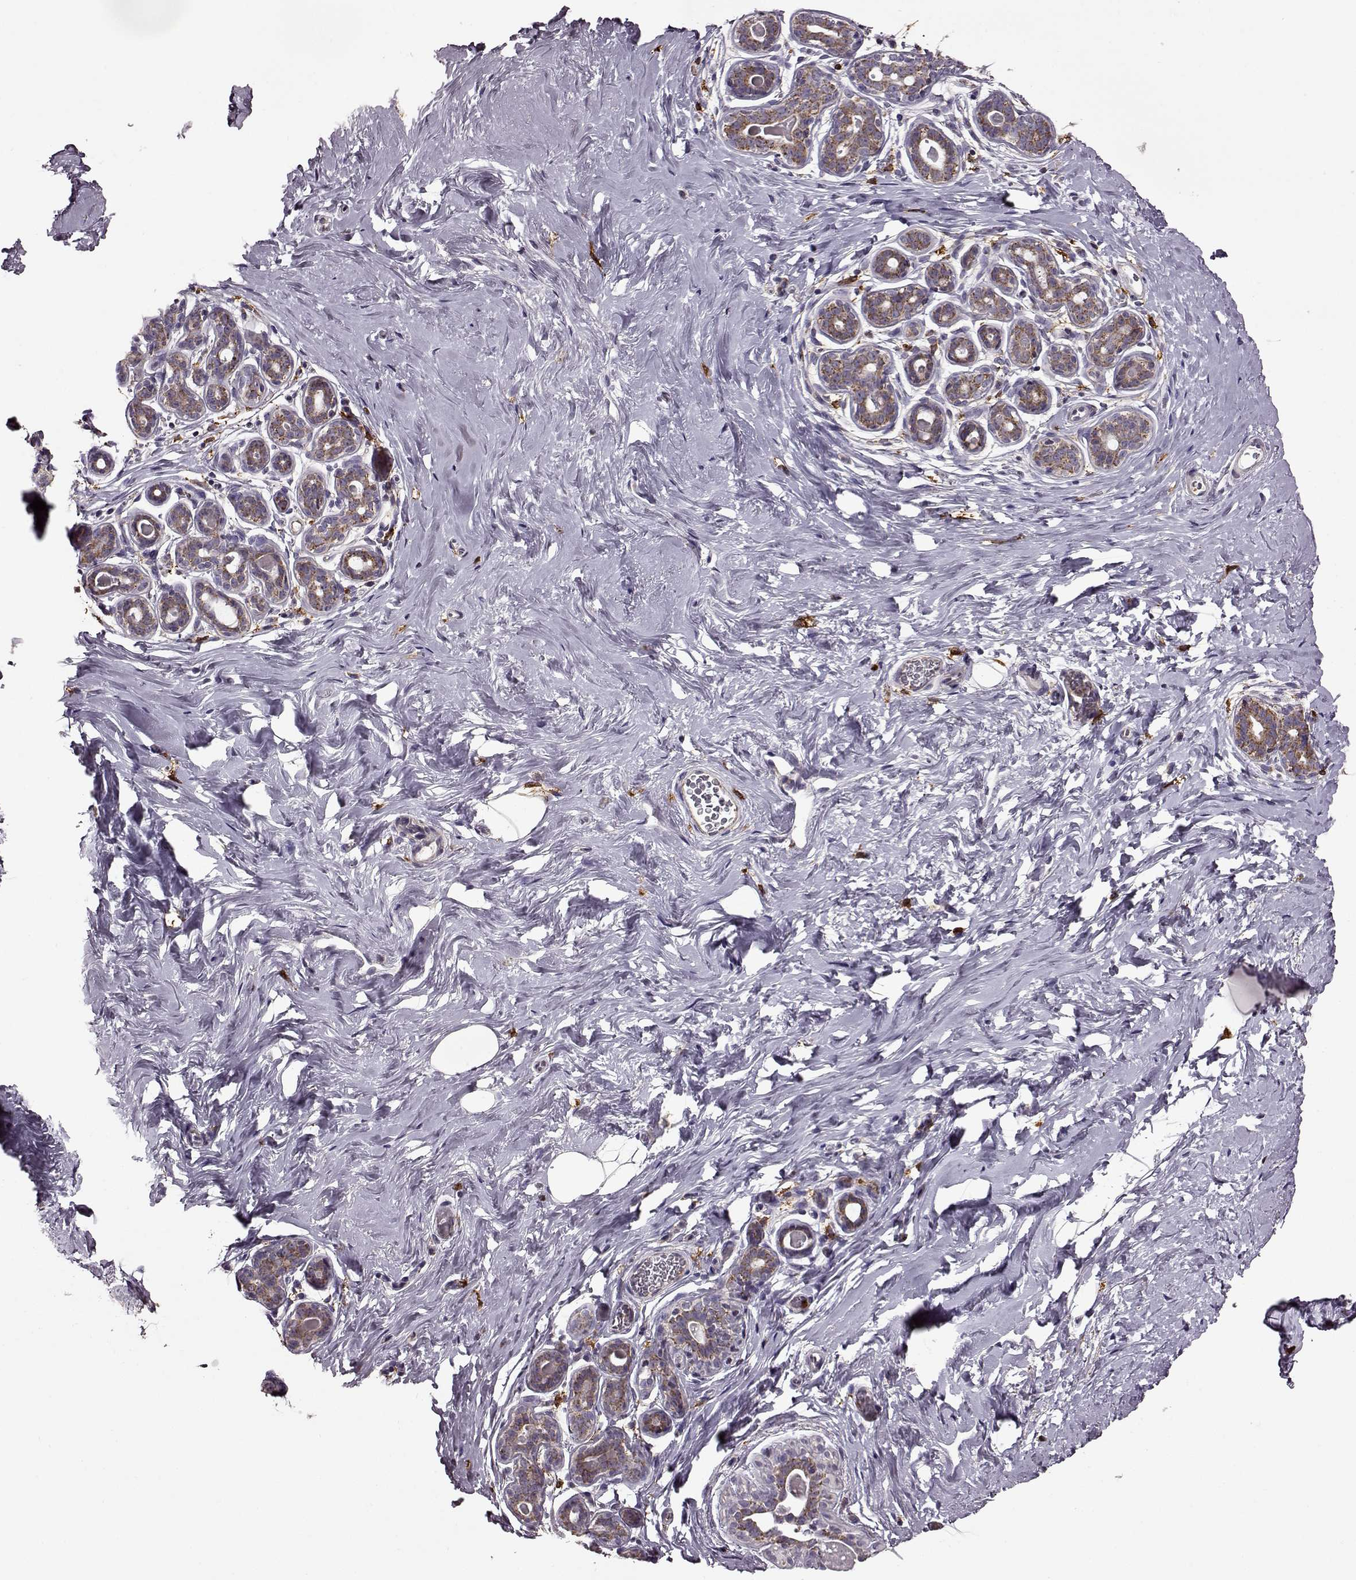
{"staining": {"intensity": "moderate", "quantity": ">75%", "location": "cytoplasmic/membranous"}, "tissue": "breast", "cell_type": "Adipocytes", "image_type": "normal", "snomed": [{"axis": "morphology", "description": "Normal tissue, NOS"}, {"axis": "topography", "description": "Skin"}, {"axis": "topography", "description": "Breast"}], "caption": "Adipocytes display medium levels of moderate cytoplasmic/membranous positivity in approximately >75% of cells in unremarkable breast.", "gene": "MTSS1", "patient": {"sex": "female", "age": 43}}